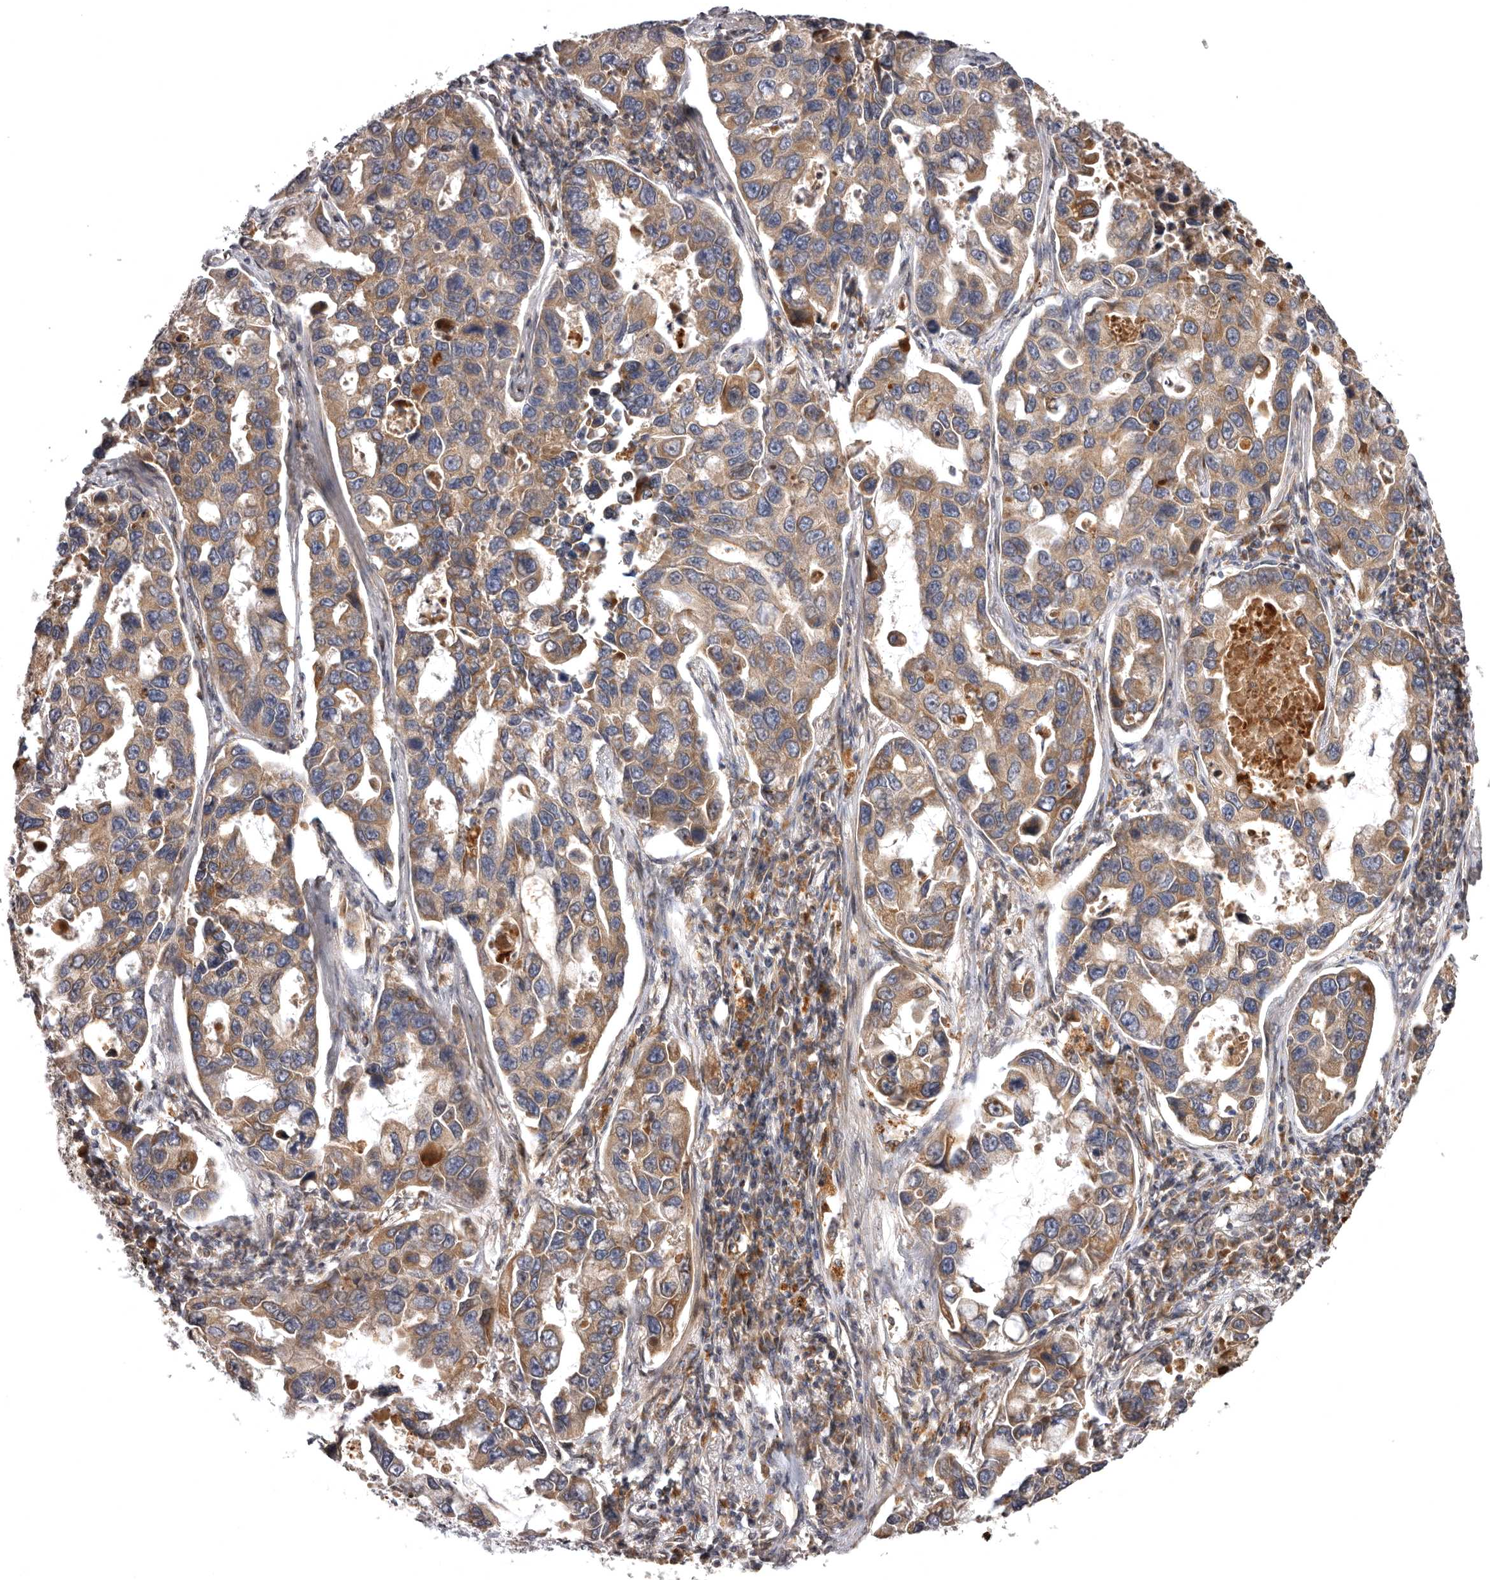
{"staining": {"intensity": "moderate", "quantity": ">75%", "location": "cytoplasmic/membranous"}, "tissue": "lung cancer", "cell_type": "Tumor cells", "image_type": "cancer", "snomed": [{"axis": "morphology", "description": "Adenocarcinoma, NOS"}, {"axis": "topography", "description": "Lung"}], "caption": "Immunohistochemistry (IHC) of human adenocarcinoma (lung) displays medium levels of moderate cytoplasmic/membranous staining in approximately >75% of tumor cells.", "gene": "ADCY2", "patient": {"sex": "male", "age": 64}}